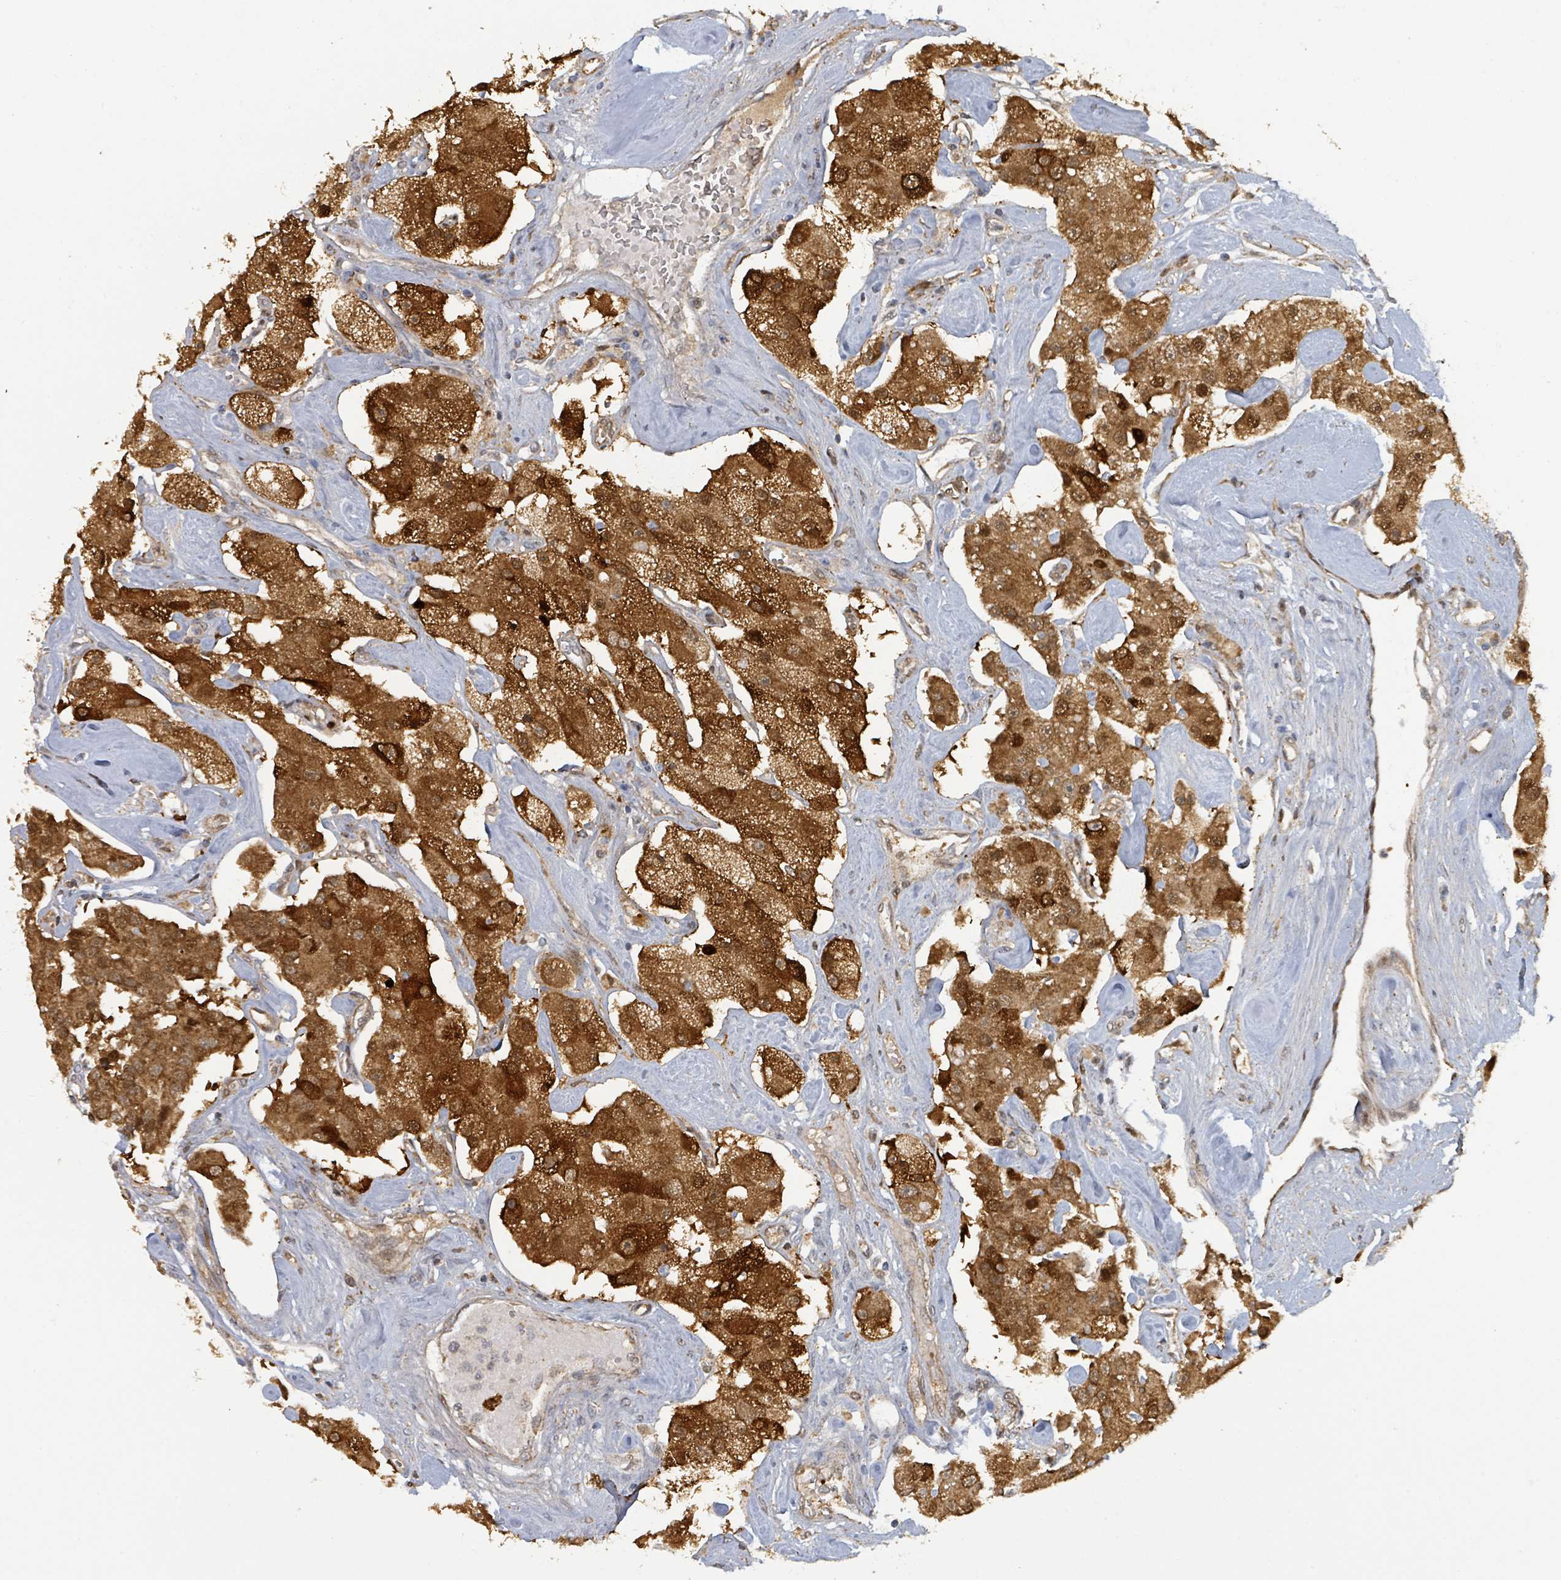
{"staining": {"intensity": "strong", "quantity": ">75%", "location": "cytoplasmic/membranous,nuclear"}, "tissue": "carcinoid", "cell_type": "Tumor cells", "image_type": "cancer", "snomed": [{"axis": "morphology", "description": "Carcinoid, malignant, NOS"}, {"axis": "topography", "description": "Pancreas"}], "caption": "IHC photomicrograph of carcinoid stained for a protein (brown), which displays high levels of strong cytoplasmic/membranous and nuclear expression in approximately >75% of tumor cells.", "gene": "PSMB7", "patient": {"sex": "male", "age": 41}}